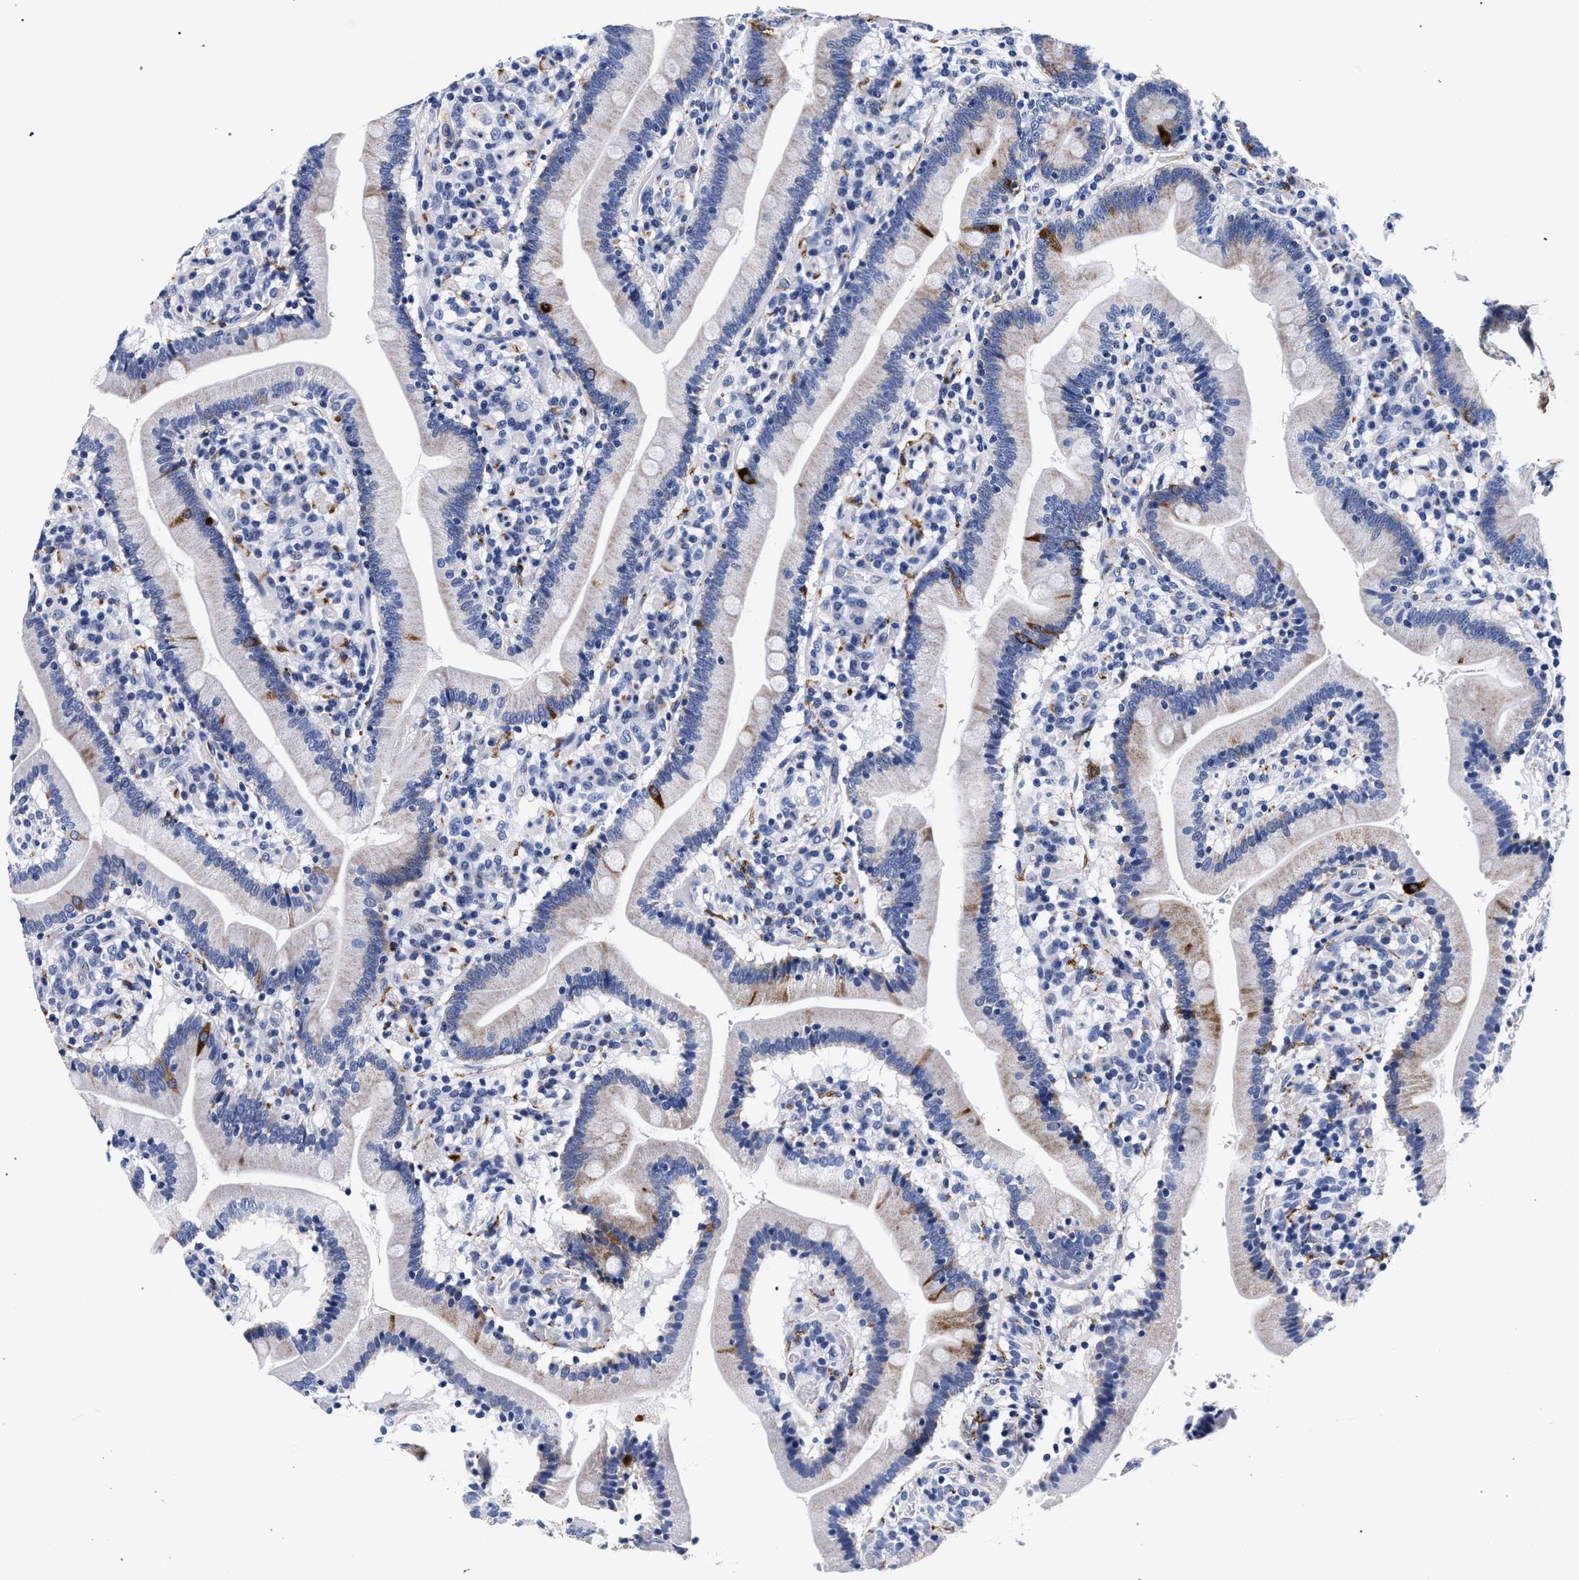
{"staining": {"intensity": "strong", "quantity": "<25%", "location": "cytoplasmic/membranous"}, "tissue": "duodenum", "cell_type": "Glandular cells", "image_type": "normal", "snomed": [{"axis": "morphology", "description": "Normal tissue, NOS"}, {"axis": "topography", "description": "Duodenum"}], "caption": "The micrograph exhibits a brown stain indicating the presence of a protein in the cytoplasmic/membranous of glandular cells in duodenum. Immunohistochemistry (ihc) stains the protein in brown and the nuclei are stained blue.", "gene": "RAB3B", "patient": {"sex": "male", "age": 66}}